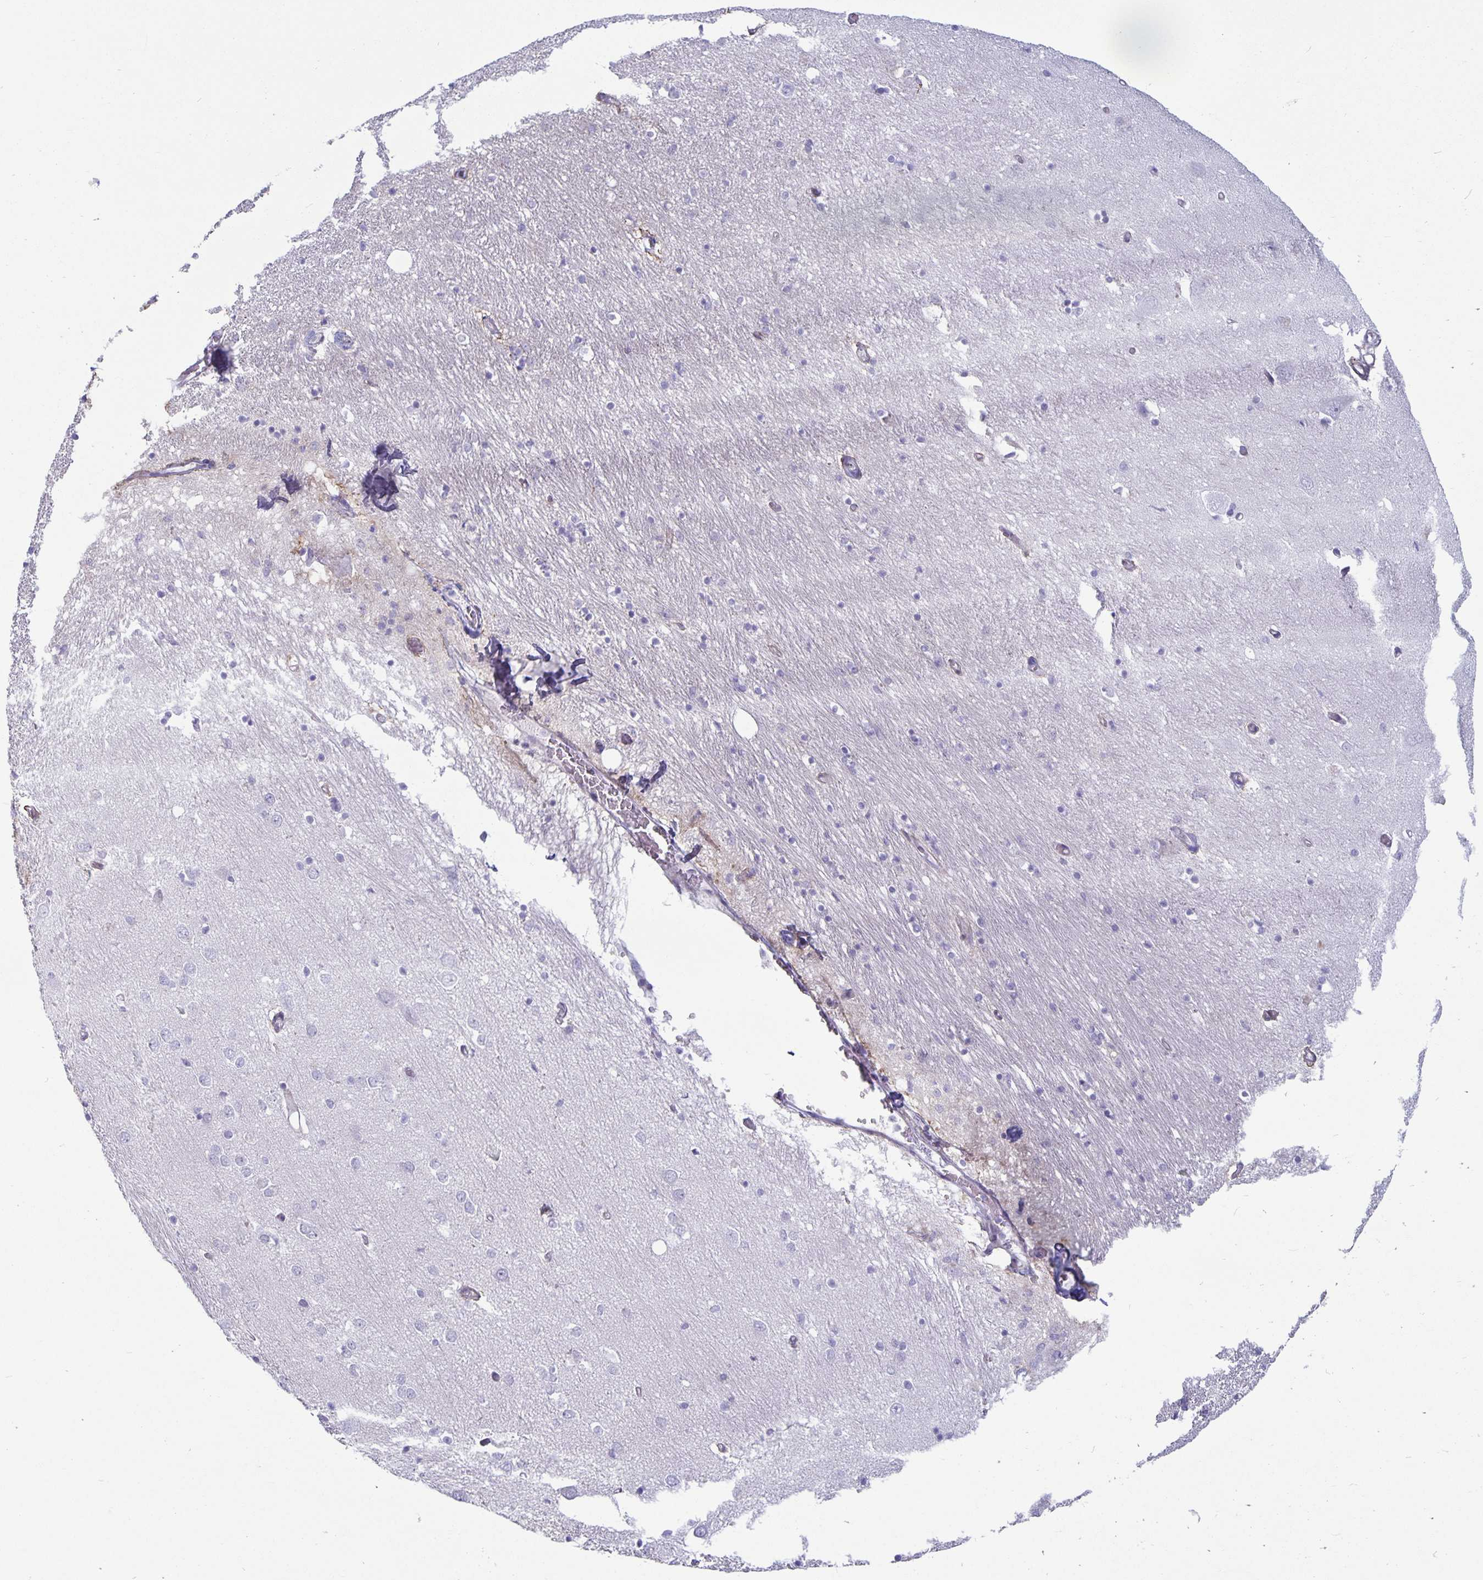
{"staining": {"intensity": "negative", "quantity": "none", "location": "none"}, "tissue": "caudate", "cell_type": "Glial cells", "image_type": "normal", "snomed": [{"axis": "morphology", "description": "Normal tissue, NOS"}, {"axis": "topography", "description": "Lateral ventricle wall"}, {"axis": "topography", "description": "Hippocampus"}], "caption": "The micrograph displays no significant expression in glial cells of caudate. (DAB (3,3'-diaminobenzidine) immunohistochemistry with hematoxylin counter stain).", "gene": "PLCB3", "patient": {"sex": "female", "age": 63}}